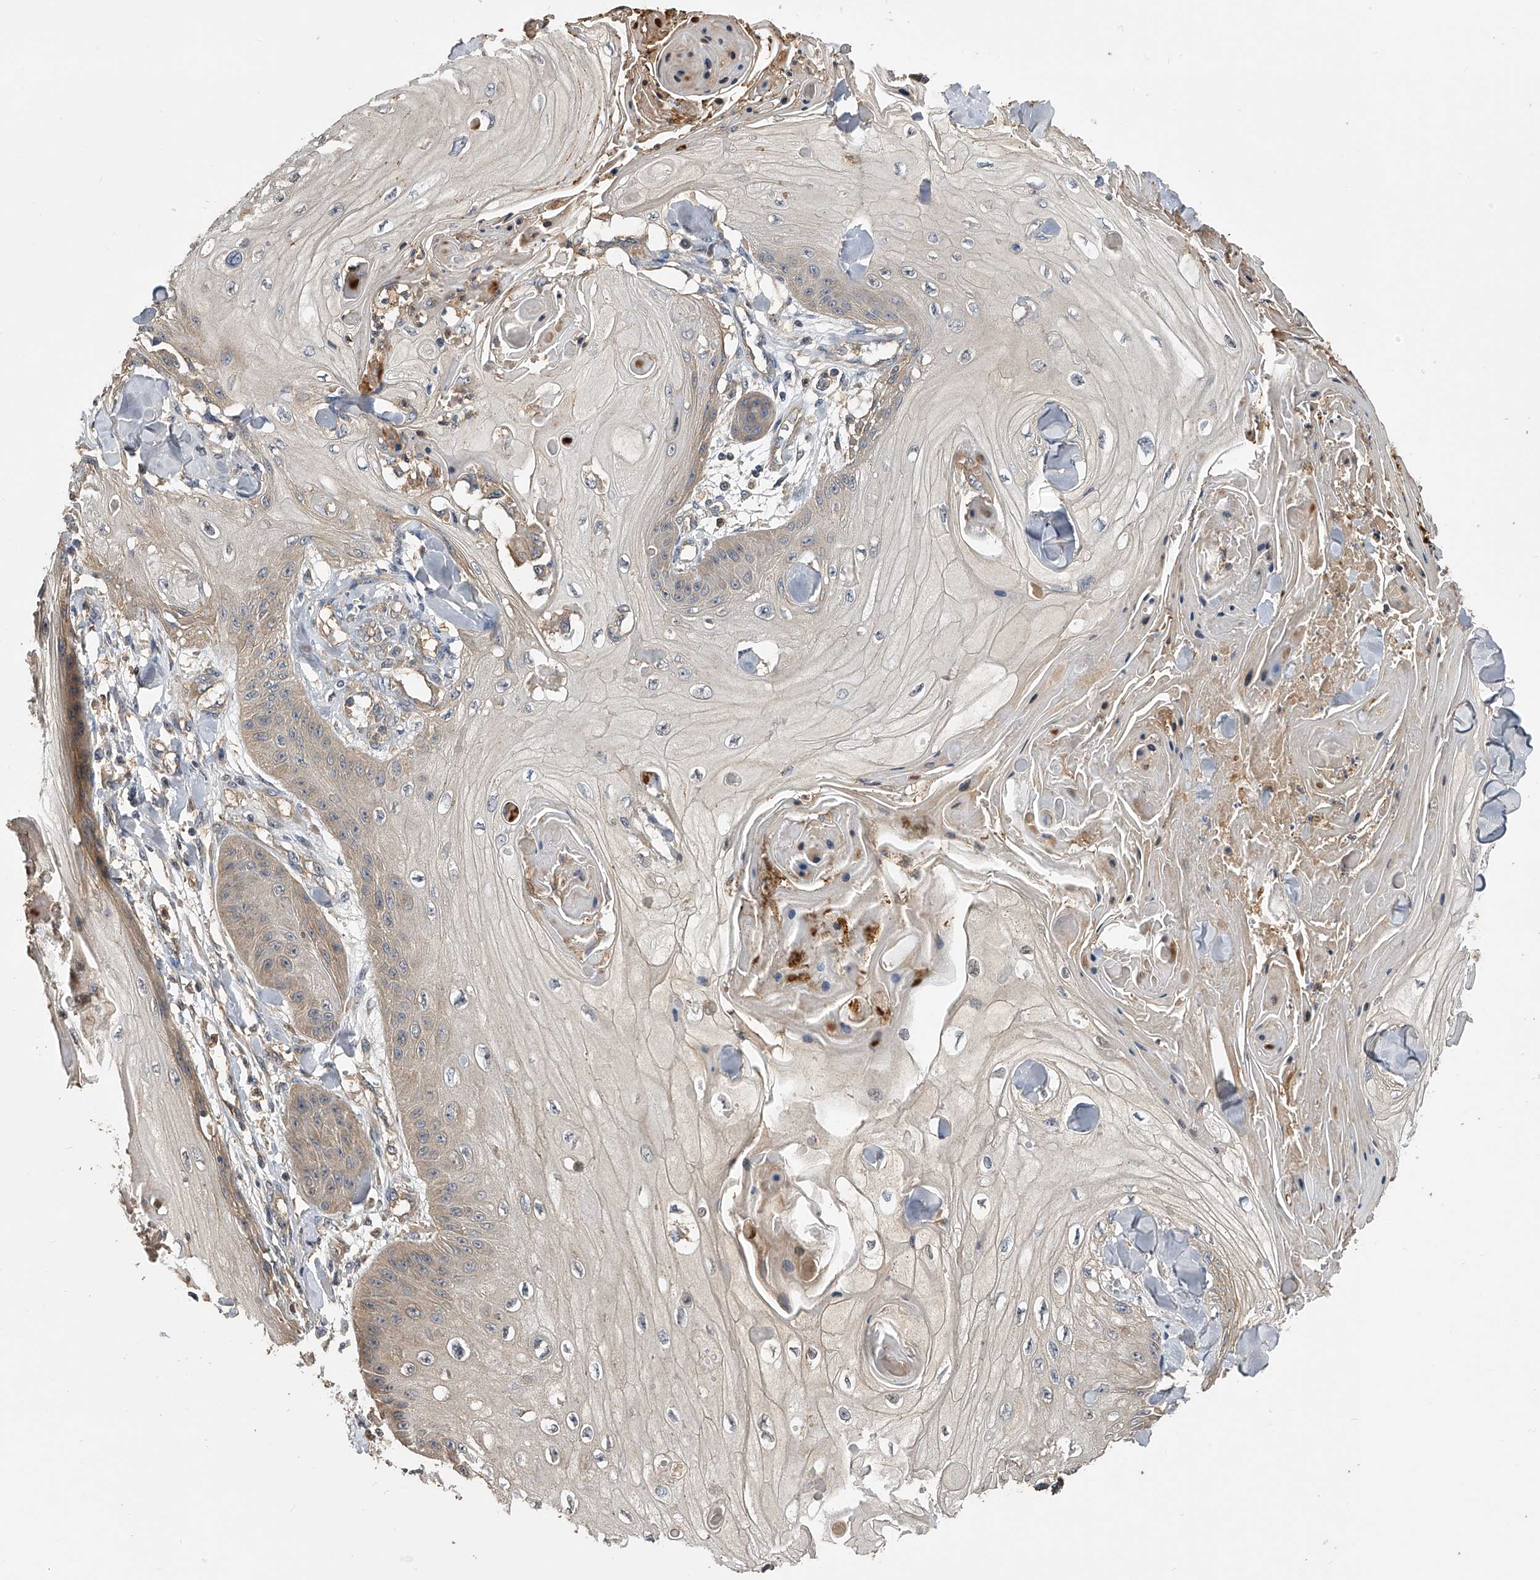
{"staining": {"intensity": "weak", "quantity": "<25%", "location": "cytoplasmic/membranous"}, "tissue": "skin cancer", "cell_type": "Tumor cells", "image_type": "cancer", "snomed": [{"axis": "morphology", "description": "Squamous cell carcinoma, NOS"}, {"axis": "topography", "description": "Skin"}], "caption": "This image is of skin squamous cell carcinoma stained with immunohistochemistry (IHC) to label a protein in brown with the nuclei are counter-stained blue. There is no staining in tumor cells. (DAB (3,3'-diaminobenzidine) immunohistochemistry (IHC) with hematoxylin counter stain).", "gene": "PTPRA", "patient": {"sex": "male", "age": 74}}